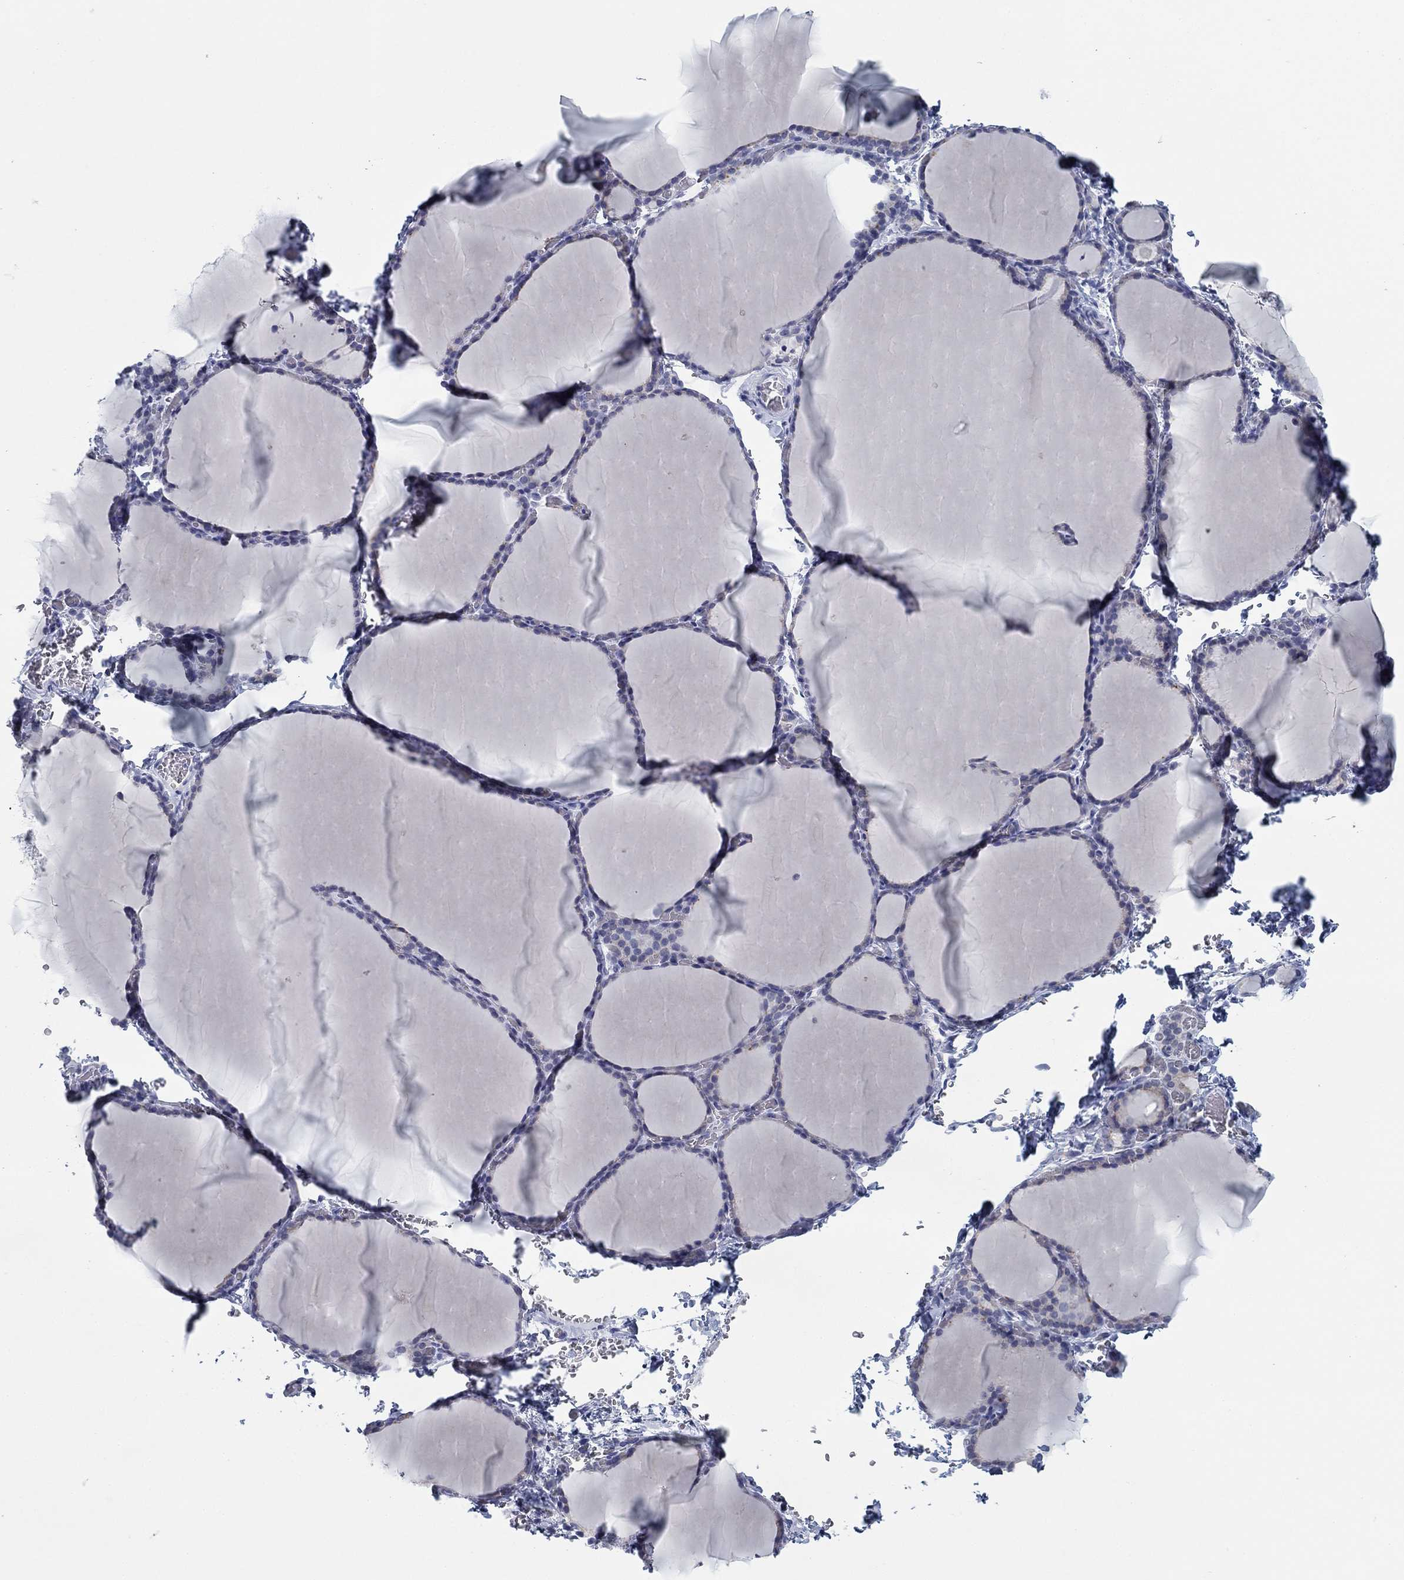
{"staining": {"intensity": "negative", "quantity": "none", "location": "none"}, "tissue": "thyroid gland", "cell_type": "Glandular cells", "image_type": "normal", "snomed": [{"axis": "morphology", "description": "Normal tissue, NOS"}, {"axis": "morphology", "description": "Hyperplasia, NOS"}, {"axis": "topography", "description": "Thyroid gland"}], "caption": "An immunohistochemistry micrograph of benign thyroid gland is shown. There is no staining in glandular cells of thyroid gland.", "gene": "DNAL1", "patient": {"sex": "female", "age": 27}}